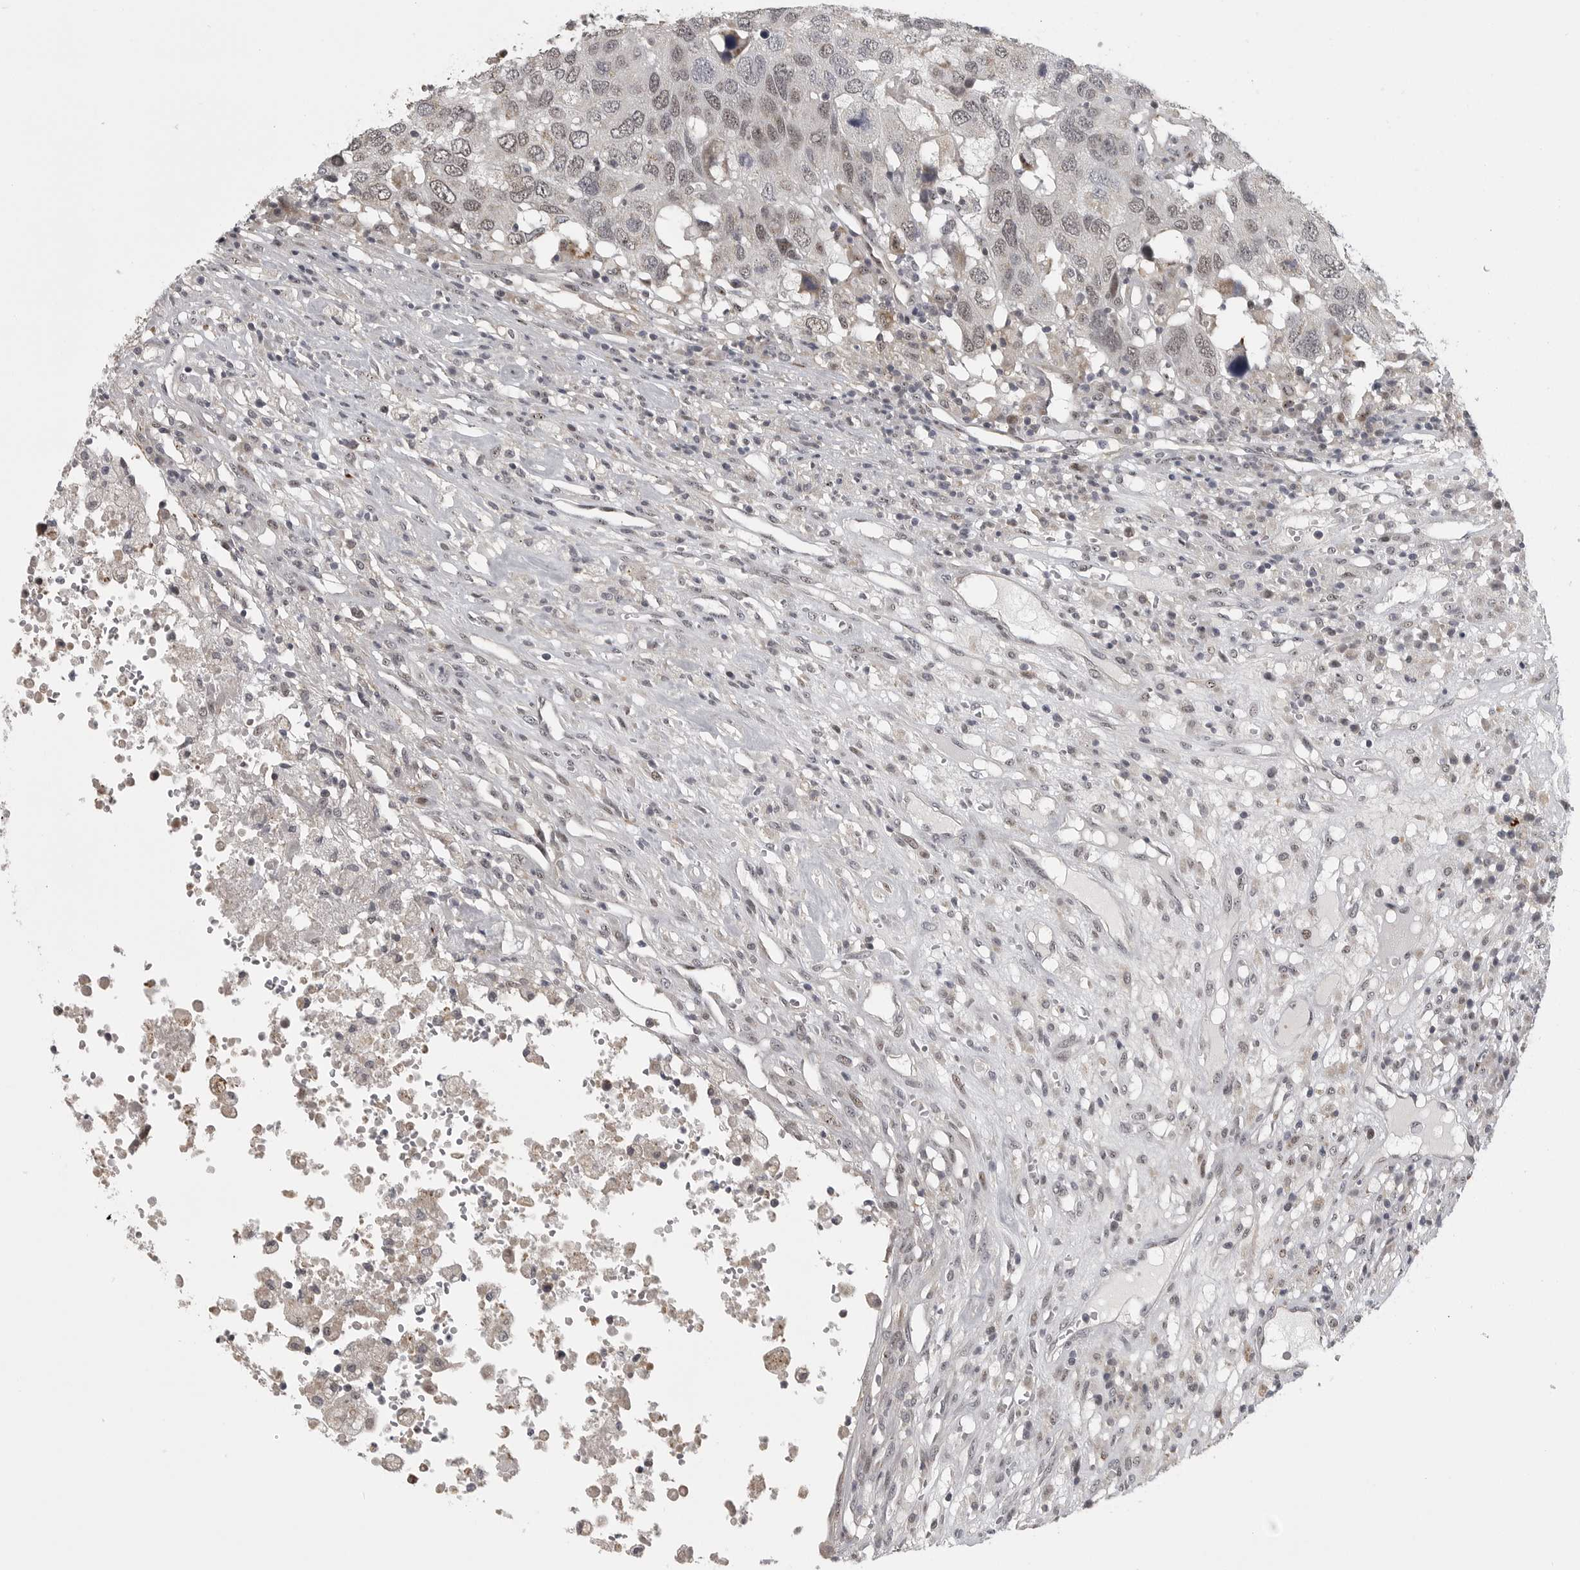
{"staining": {"intensity": "weak", "quantity": ">75%", "location": "nuclear"}, "tissue": "head and neck cancer", "cell_type": "Tumor cells", "image_type": "cancer", "snomed": [{"axis": "morphology", "description": "Squamous cell carcinoma, NOS"}, {"axis": "topography", "description": "Head-Neck"}], "caption": "This histopathology image demonstrates head and neck cancer stained with immunohistochemistry to label a protein in brown. The nuclear of tumor cells show weak positivity for the protein. Nuclei are counter-stained blue.", "gene": "POLE2", "patient": {"sex": "male", "age": 66}}